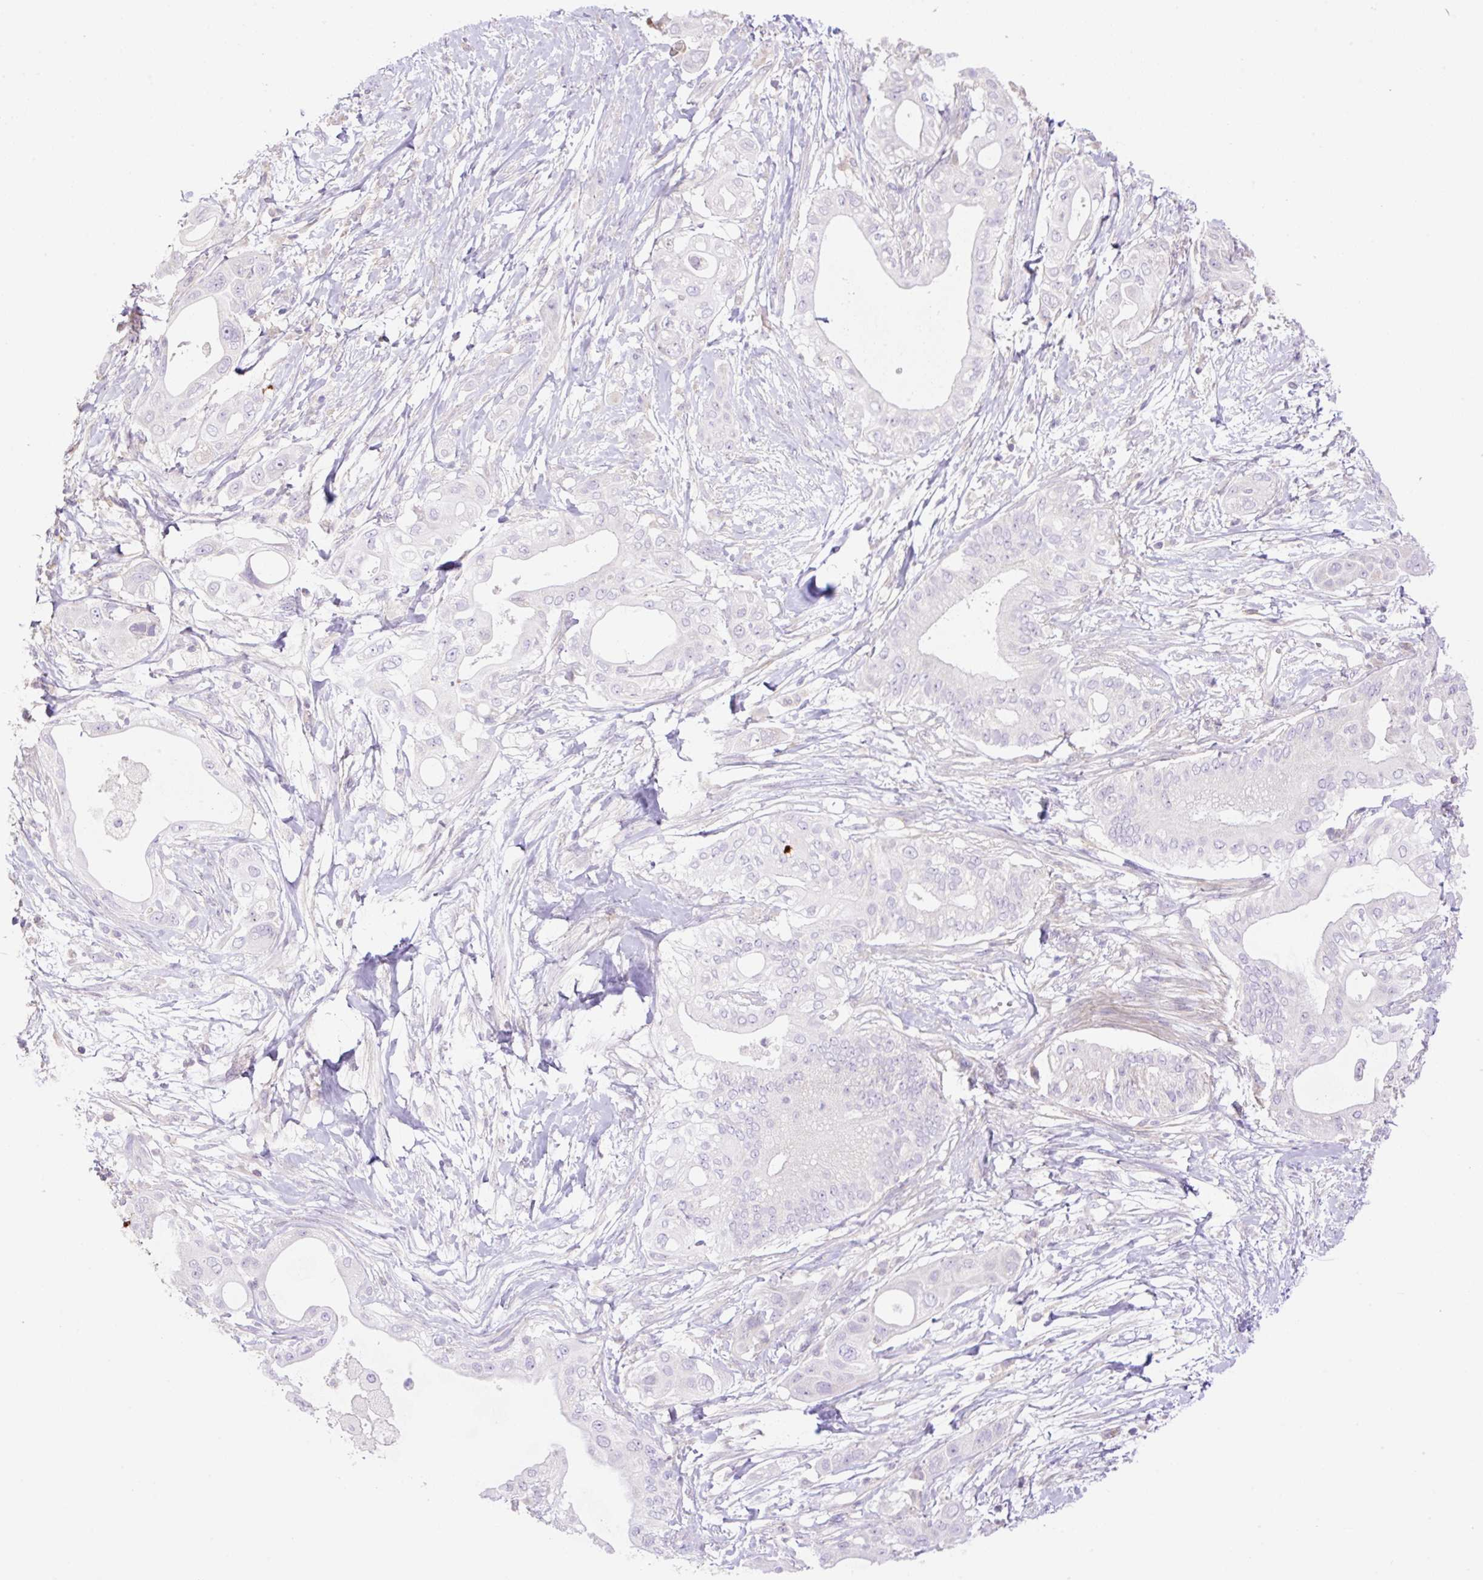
{"staining": {"intensity": "negative", "quantity": "none", "location": "none"}, "tissue": "pancreatic cancer", "cell_type": "Tumor cells", "image_type": "cancer", "snomed": [{"axis": "morphology", "description": "Adenocarcinoma, NOS"}, {"axis": "topography", "description": "Pancreas"}], "caption": "This image is of pancreatic cancer (adenocarcinoma) stained with immunohistochemistry (IHC) to label a protein in brown with the nuclei are counter-stained blue. There is no staining in tumor cells.", "gene": "VPS25", "patient": {"sex": "male", "age": 68}}